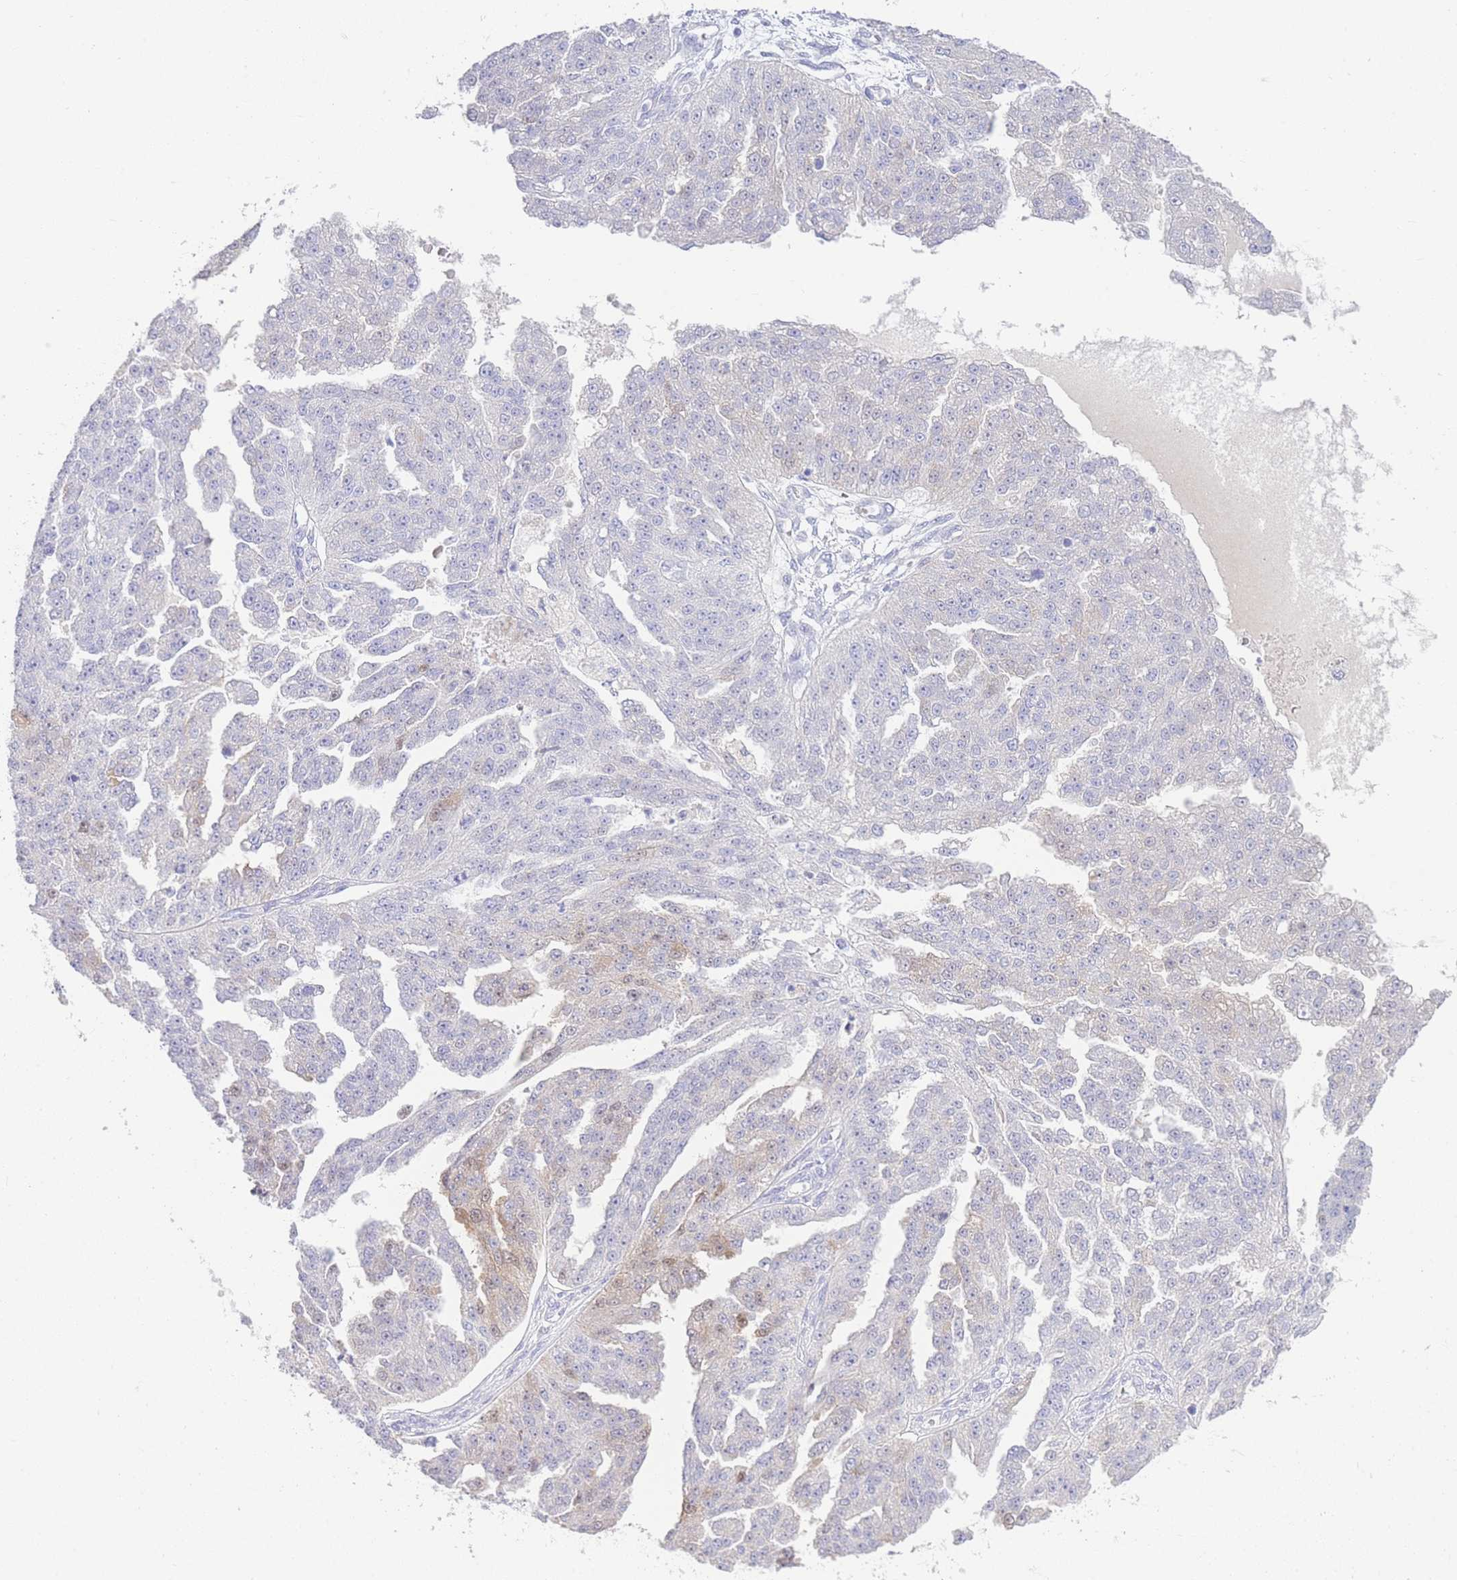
{"staining": {"intensity": "weak", "quantity": "<25%", "location": "cytoplasmic/membranous"}, "tissue": "ovarian cancer", "cell_type": "Tumor cells", "image_type": "cancer", "snomed": [{"axis": "morphology", "description": "Cystadenocarcinoma, serous, NOS"}, {"axis": "topography", "description": "Ovary"}], "caption": "IHC photomicrograph of human ovarian cancer (serous cystadenocarcinoma) stained for a protein (brown), which exhibits no staining in tumor cells.", "gene": "LRRC37A", "patient": {"sex": "female", "age": 58}}